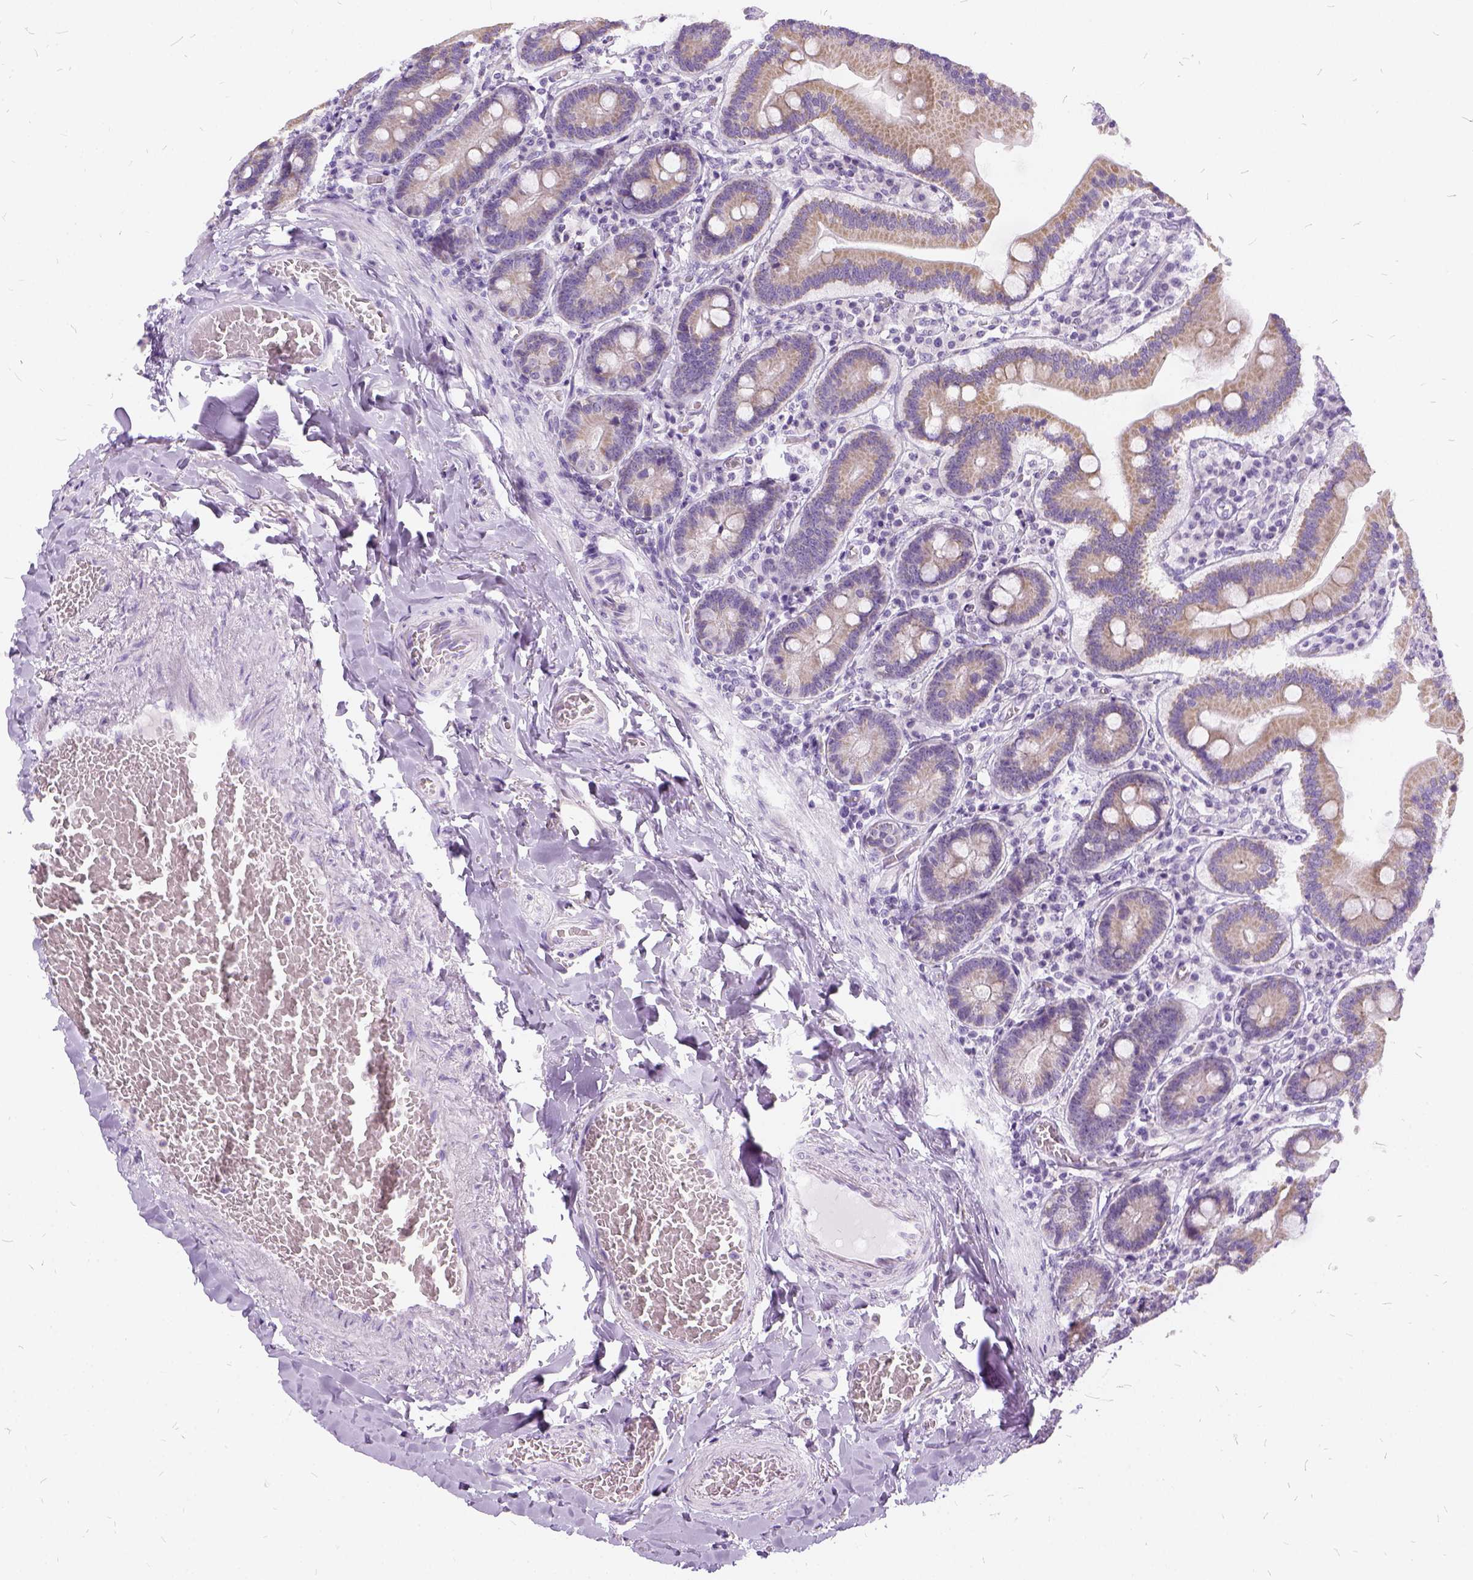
{"staining": {"intensity": "weak", "quantity": ">75%", "location": "cytoplasmic/membranous"}, "tissue": "duodenum", "cell_type": "Glandular cells", "image_type": "normal", "snomed": [{"axis": "morphology", "description": "Normal tissue, NOS"}, {"axis": "topography", "description": "Duodenum"}], "caption": "Protein expression analysis of unremarkable duodenum demonstrates weak cytoplasmic/membranous positivity in approximately >75% of glandular cells.", "gene": "FDX1", "patient": {"sex": "female", "age": 62}}